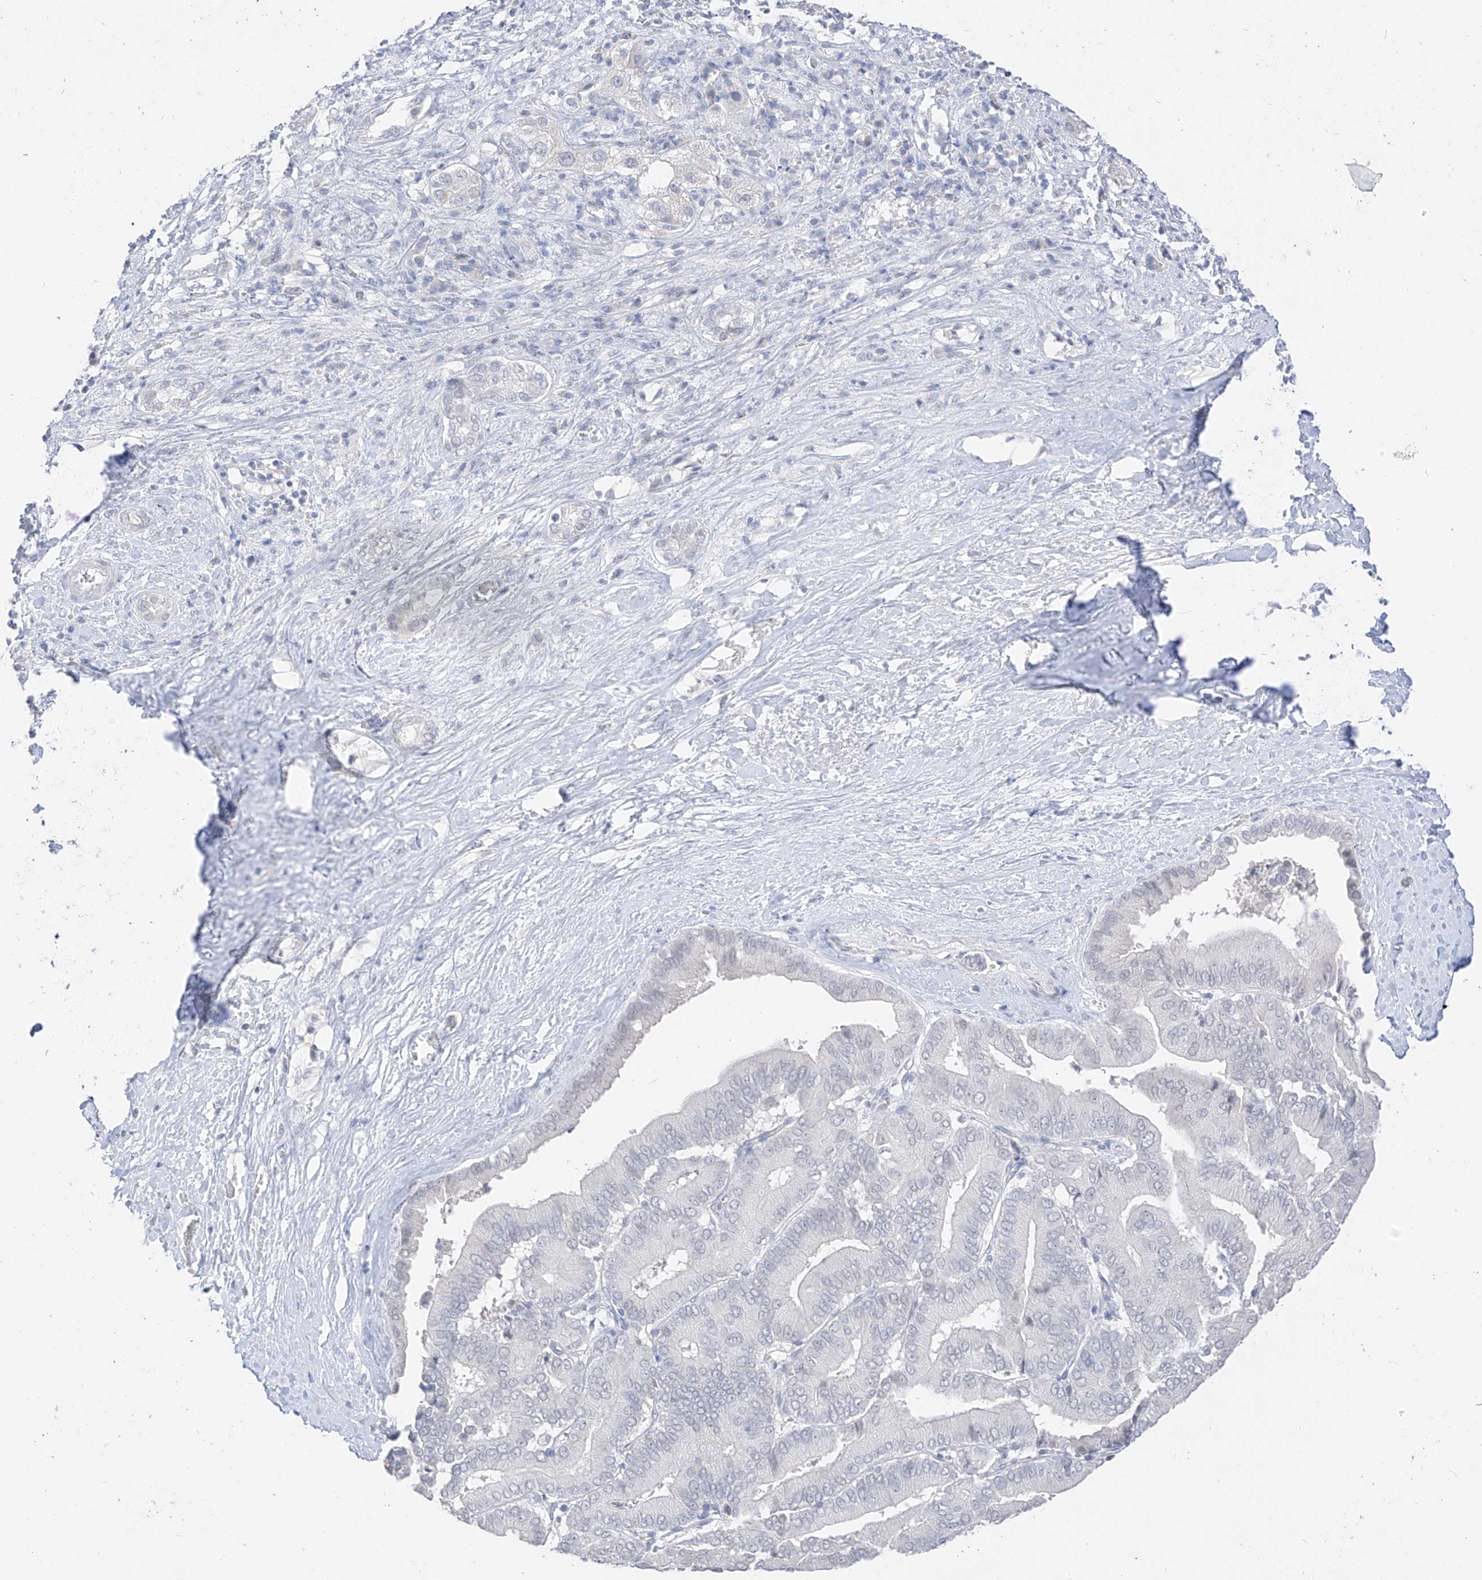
{"staining": {"intensity": "negative", "quantity": "none", "location": "none"}, "tissue": "liver cancer", "cell_type": "Tumor cells", "image_type": "cancer", "snomed": [{"axis": "morphology", "description": "Cholangiocarcinoma"}, {"axis": "topography", "description": "Liver"}], "caption": "Cholangiocarcinoma (liver) was stained to show a protein in brown. There is no significant expression in tumor cells.", "gene": "BARX2", "patient": {"sex": "female", "age": 75}}